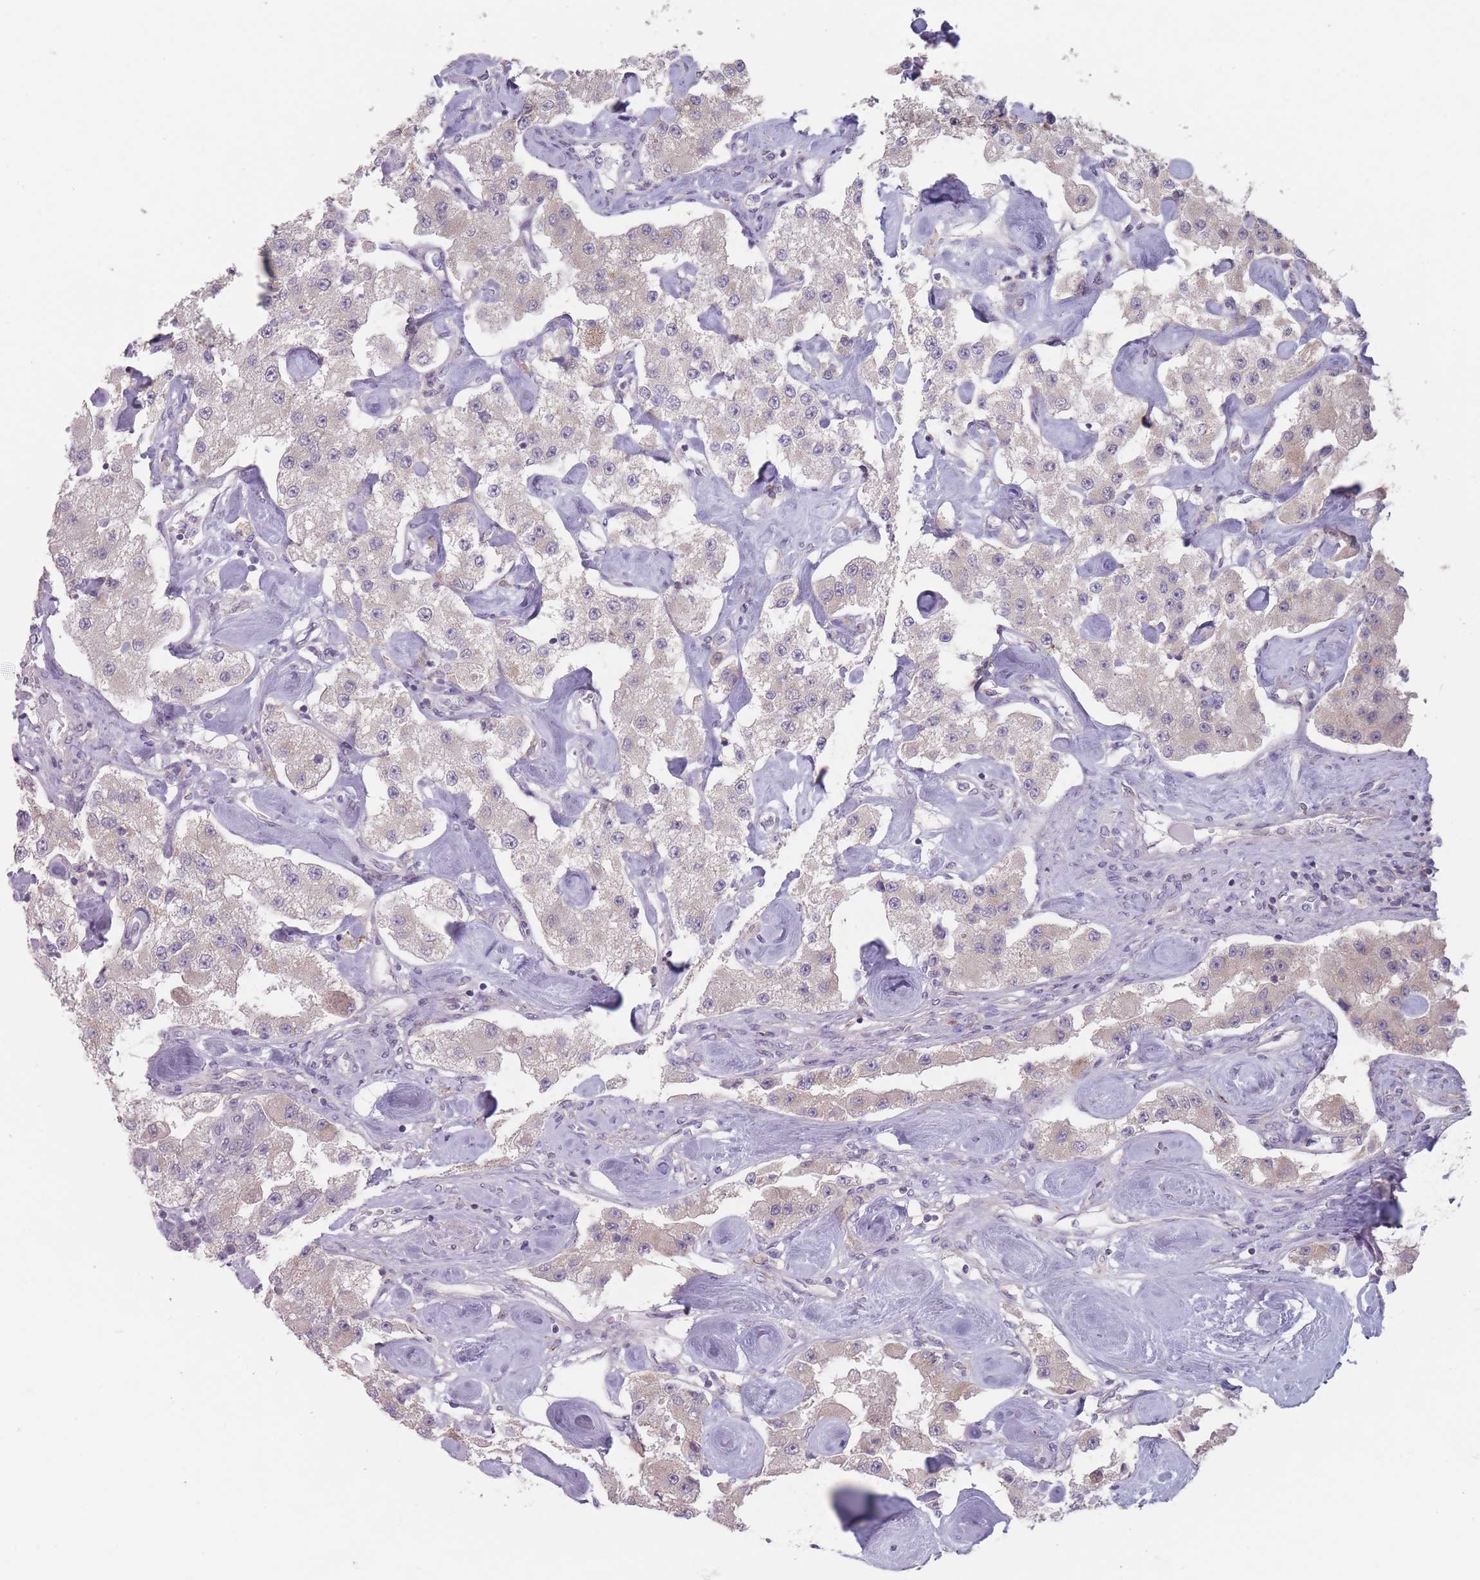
{"staining": {"intensity": "negative", "quantity": "none", "location": "none"}, "tissue": "carcinoid", "cell_type": "Tumor cells", "image_type": "cancer", "snomed": [{"axis": "morphology", "description": "Carcinoid, malignant, NOS"}, {"axis": "topography", "description": "Pancreas"}], "caption": "Immunohistochemical staining of malignant carcinoid shows no significant expression in tumor cells.", "gene": "AKAIN1", "patient": {"sex": "male", "age": 41}}